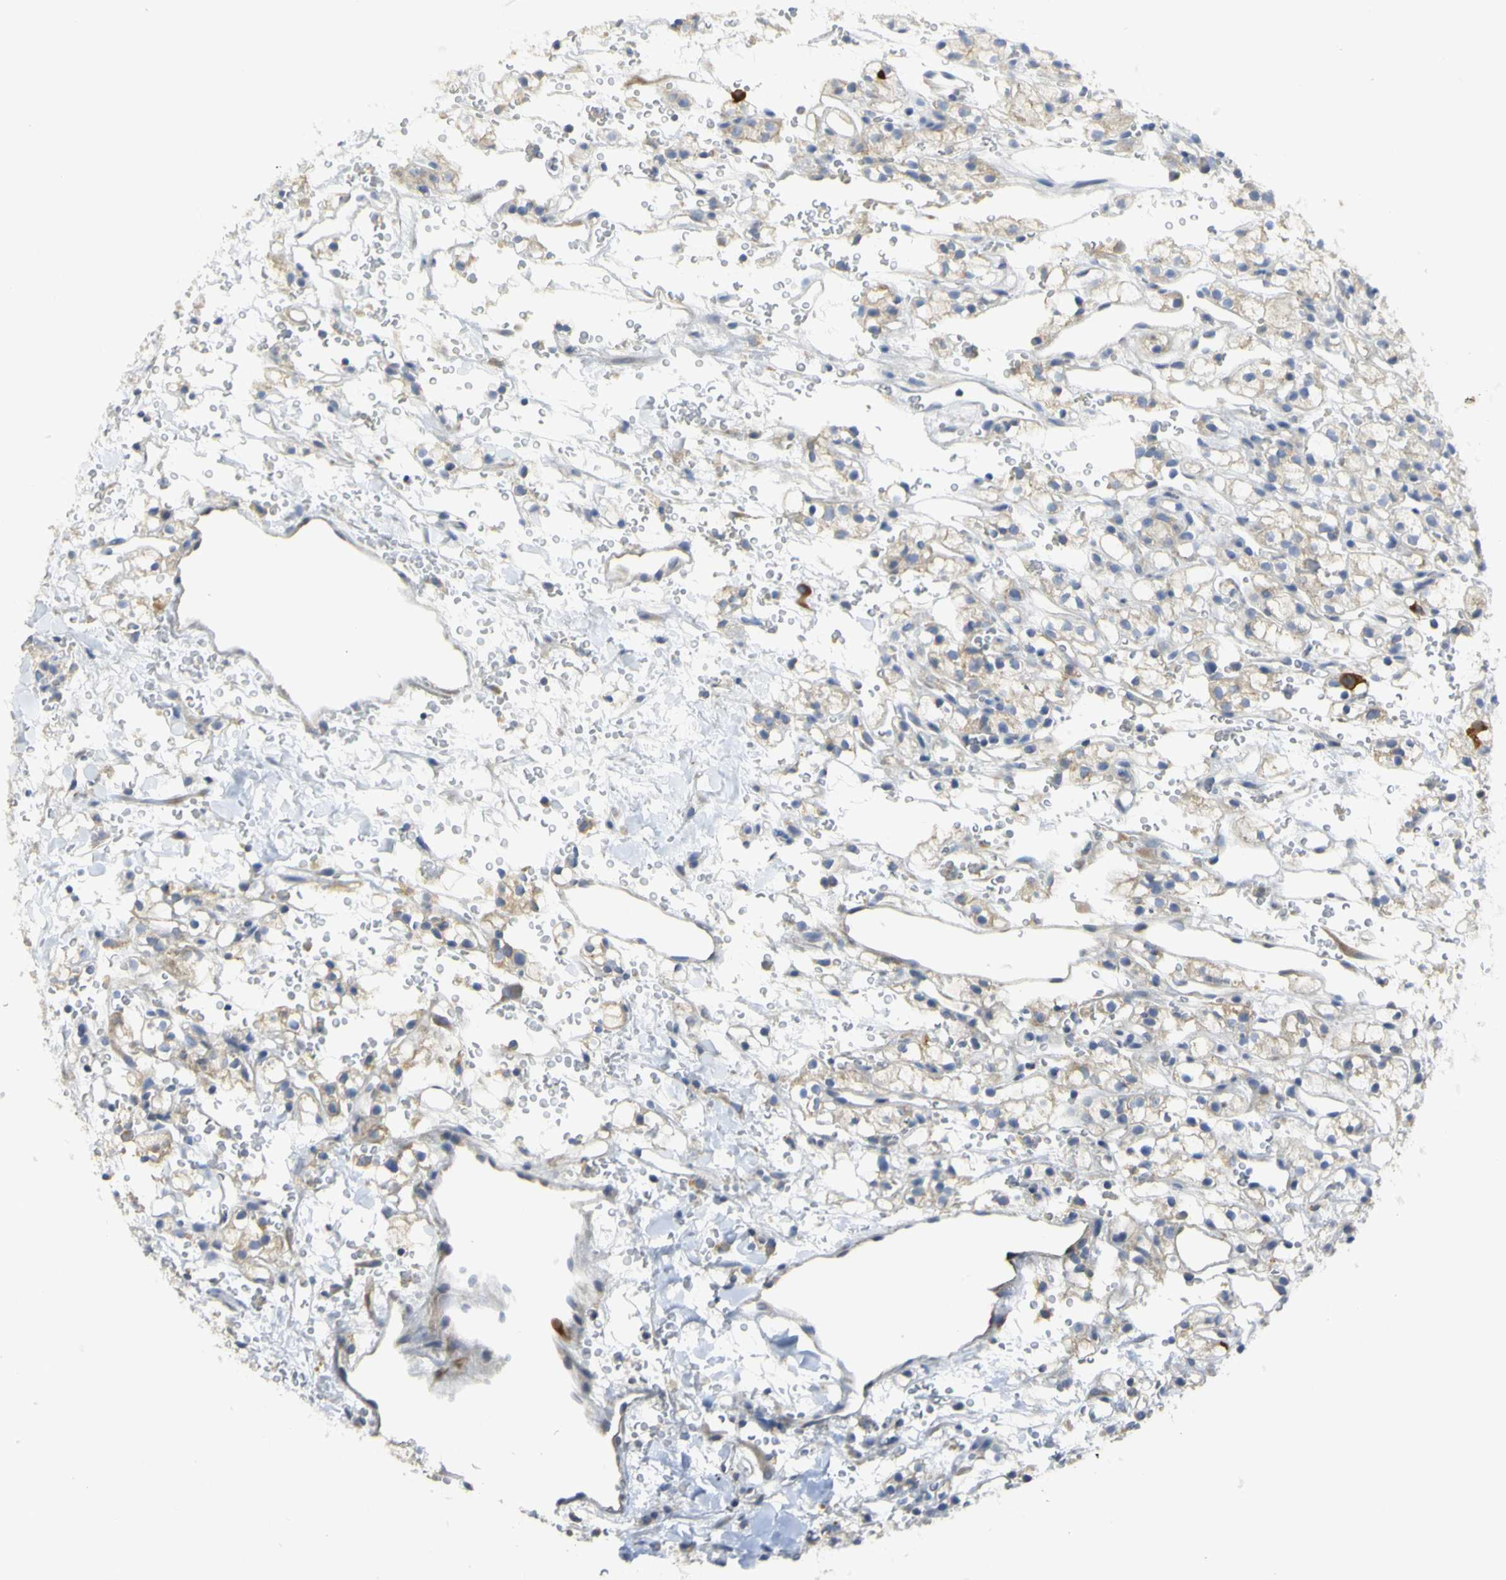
{"staining": {"intensity": "weak", "quantity": ">75%", "location": "cytoplasmic/membranous"}, "tissue": "renal cancer", "cell_type": "Tumor cells", "image_type": "cancer", "snomed": [{"axis": "morphology", "description": "Adenocarcinoma, NOS"}, {"axis": "topography", "description": "Kidney"}], "caption": "High-power microscopy captured an immunohistochemistry image of renal cancer, revealing weak cytoplasmic/membranous expression in about >75% of tumor cells.", "gene": "KIF11", "patient": {"sex": "male", "age": 61}}